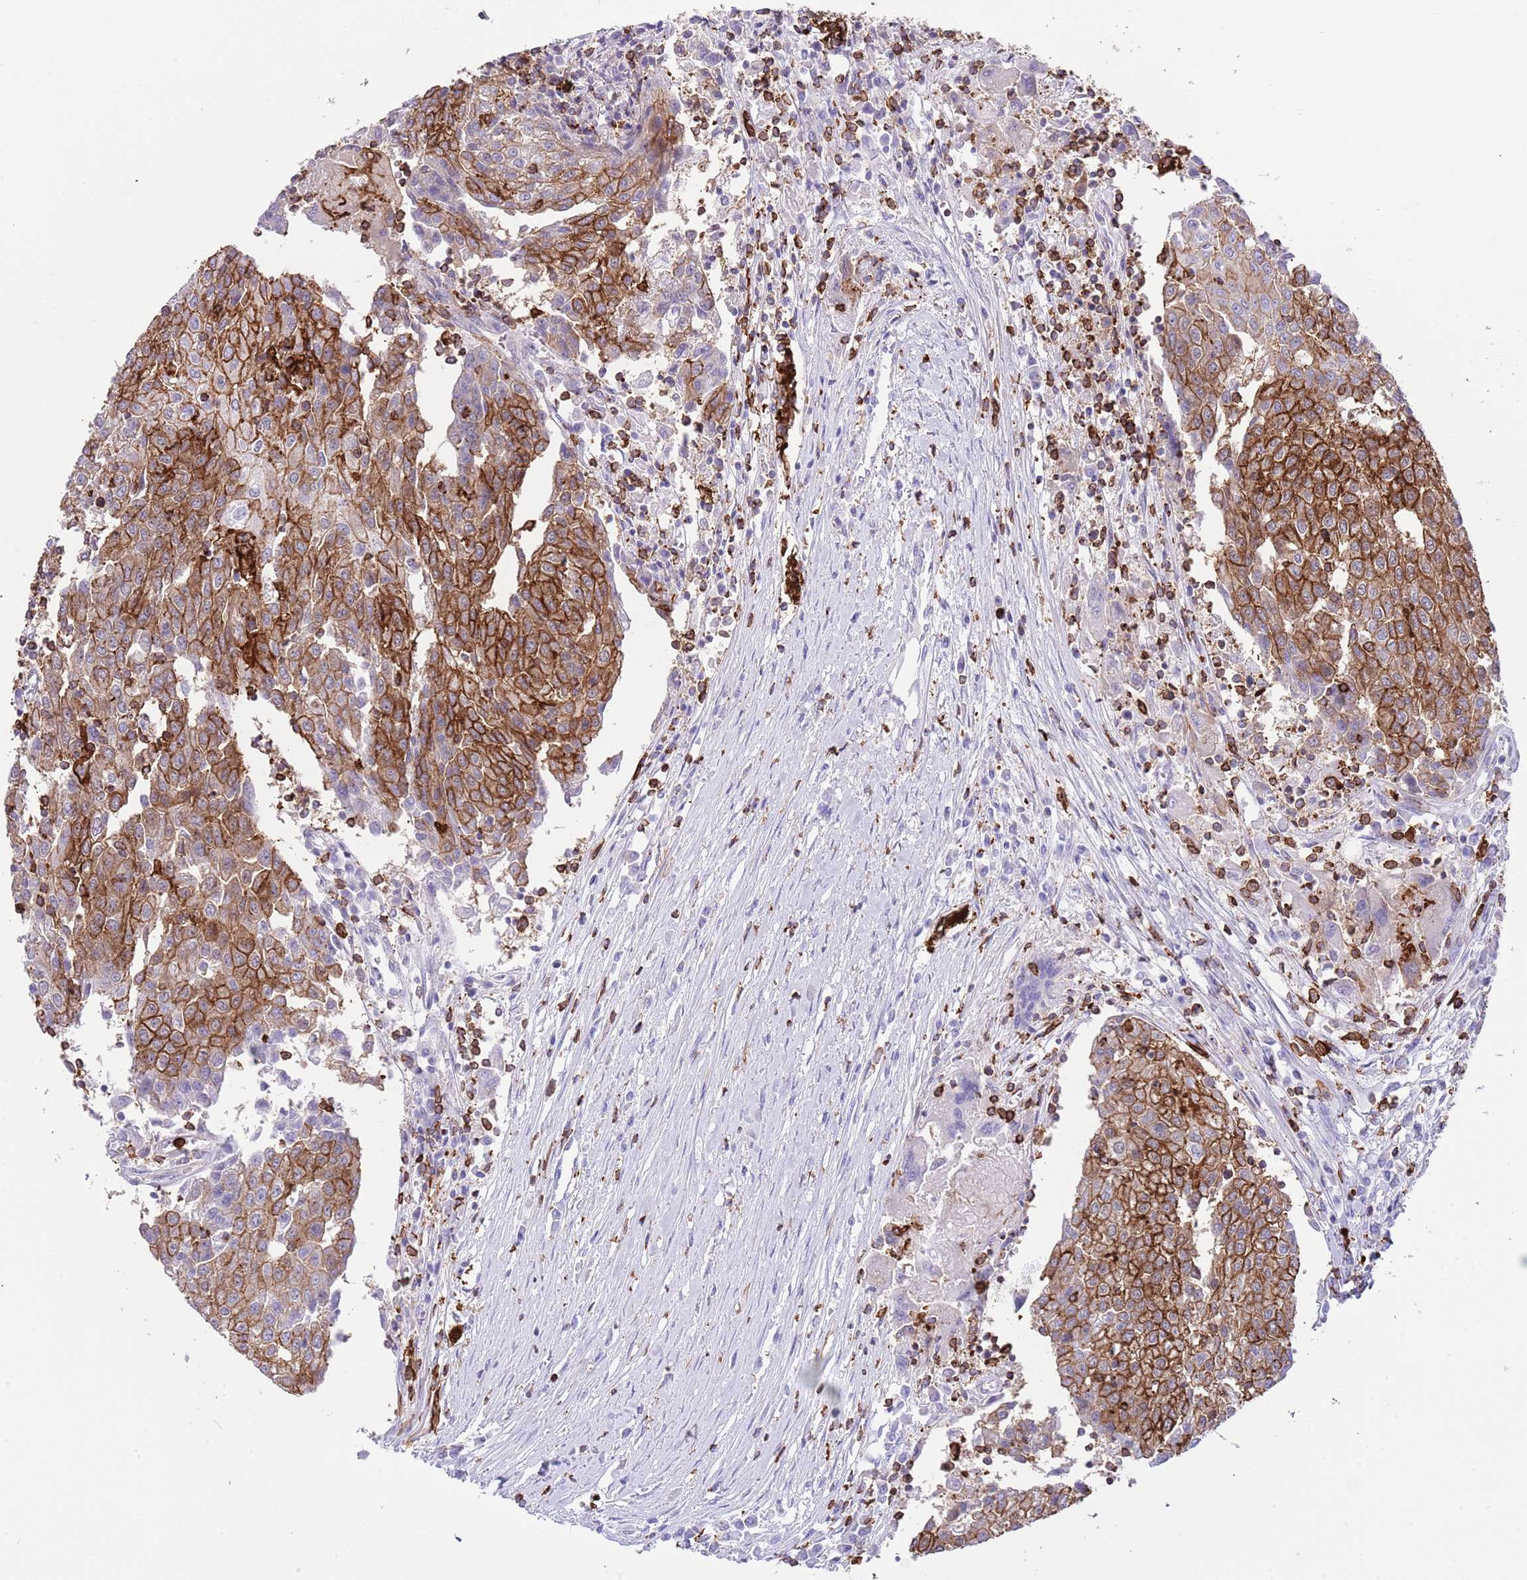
{"staining": {"intensity": "strong", "quantity": "25%-75%", "location": "cytoplasmic/membranous"}, "tissue": "urothelial cancer", "cell_type": "Tumor cells", "image_type": "cancer", "snomed": [{"axis": "morphology", "description": "Urothelial carcinoma, High grade"}, {"axis": "topography", "description": "Urinary bladder"}], "caption": "Protein staining demonstrates strong cytoplasmic/membranous positivity in about 25%-75% of tumor cells in urothelial cancer.", "gene": "EFHD2", "patient": {"sex": "female", "age": 85}}